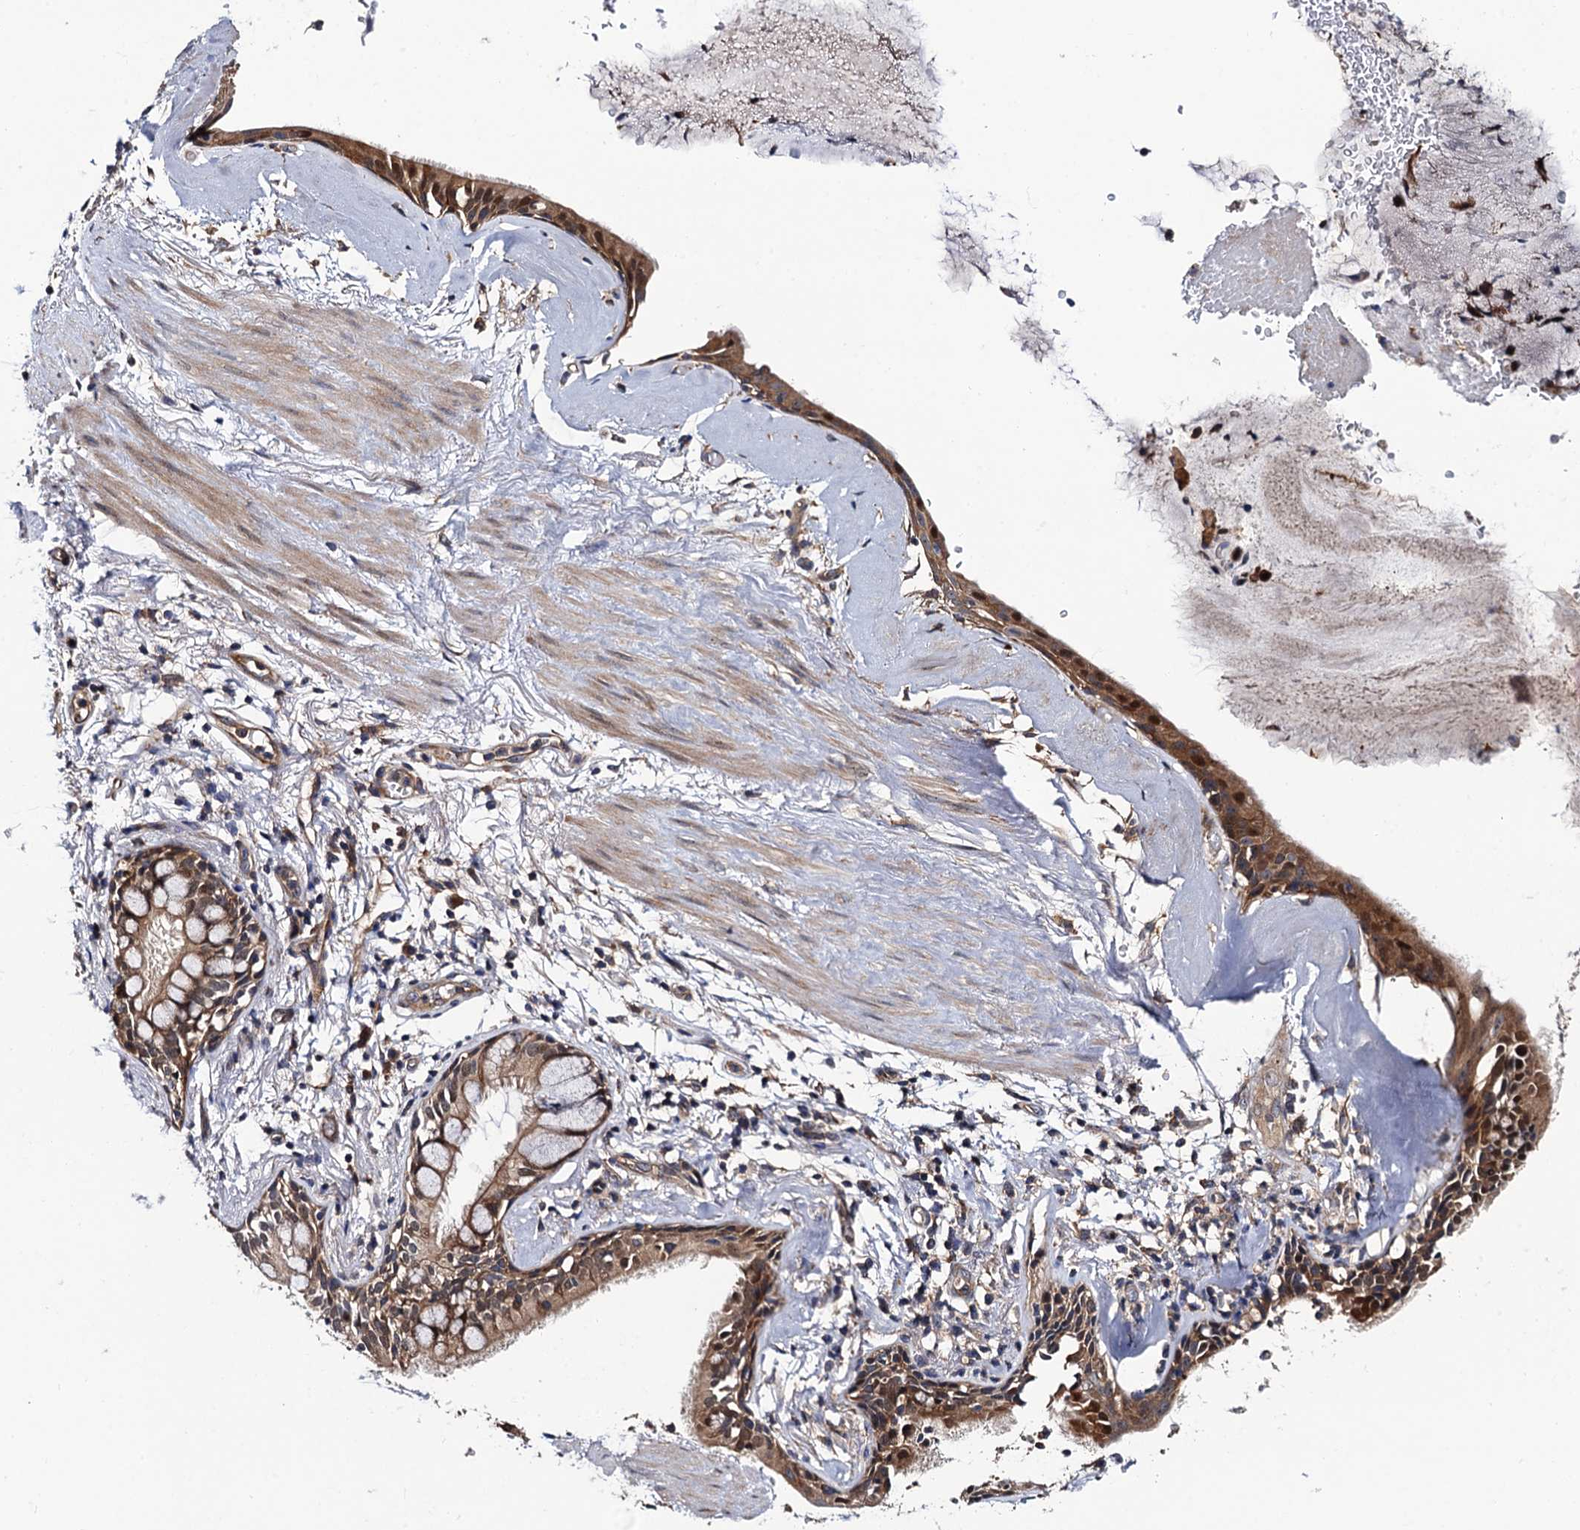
{"staining": {"intensity": "moderate", "quantity": ">75%", "location": "cytoplasmic/membranous"}, "tissue": "adipose tissue", "cell_type": "Adipocytes", "image_type": "normal", "snomed": [{"axis": "morphology", "description": "Normal tissue, NOS"}, {"axis": "topography", "description": "Cartilage tissue"}], "caption": "The micrograph reveals immunohistochemical staining of normal adipose tissue. There is moderate cytoplasmic/membranous staining is identified in approximately >75% of adipocytes. Using DAB (3,3'-diaminobenzidine) (brown) and hematoxylin (blue) stains, captured at high magnification using brightfield microscopy.", "gene": "VPS35", "patient": {"sex": "female", "age": 63}}